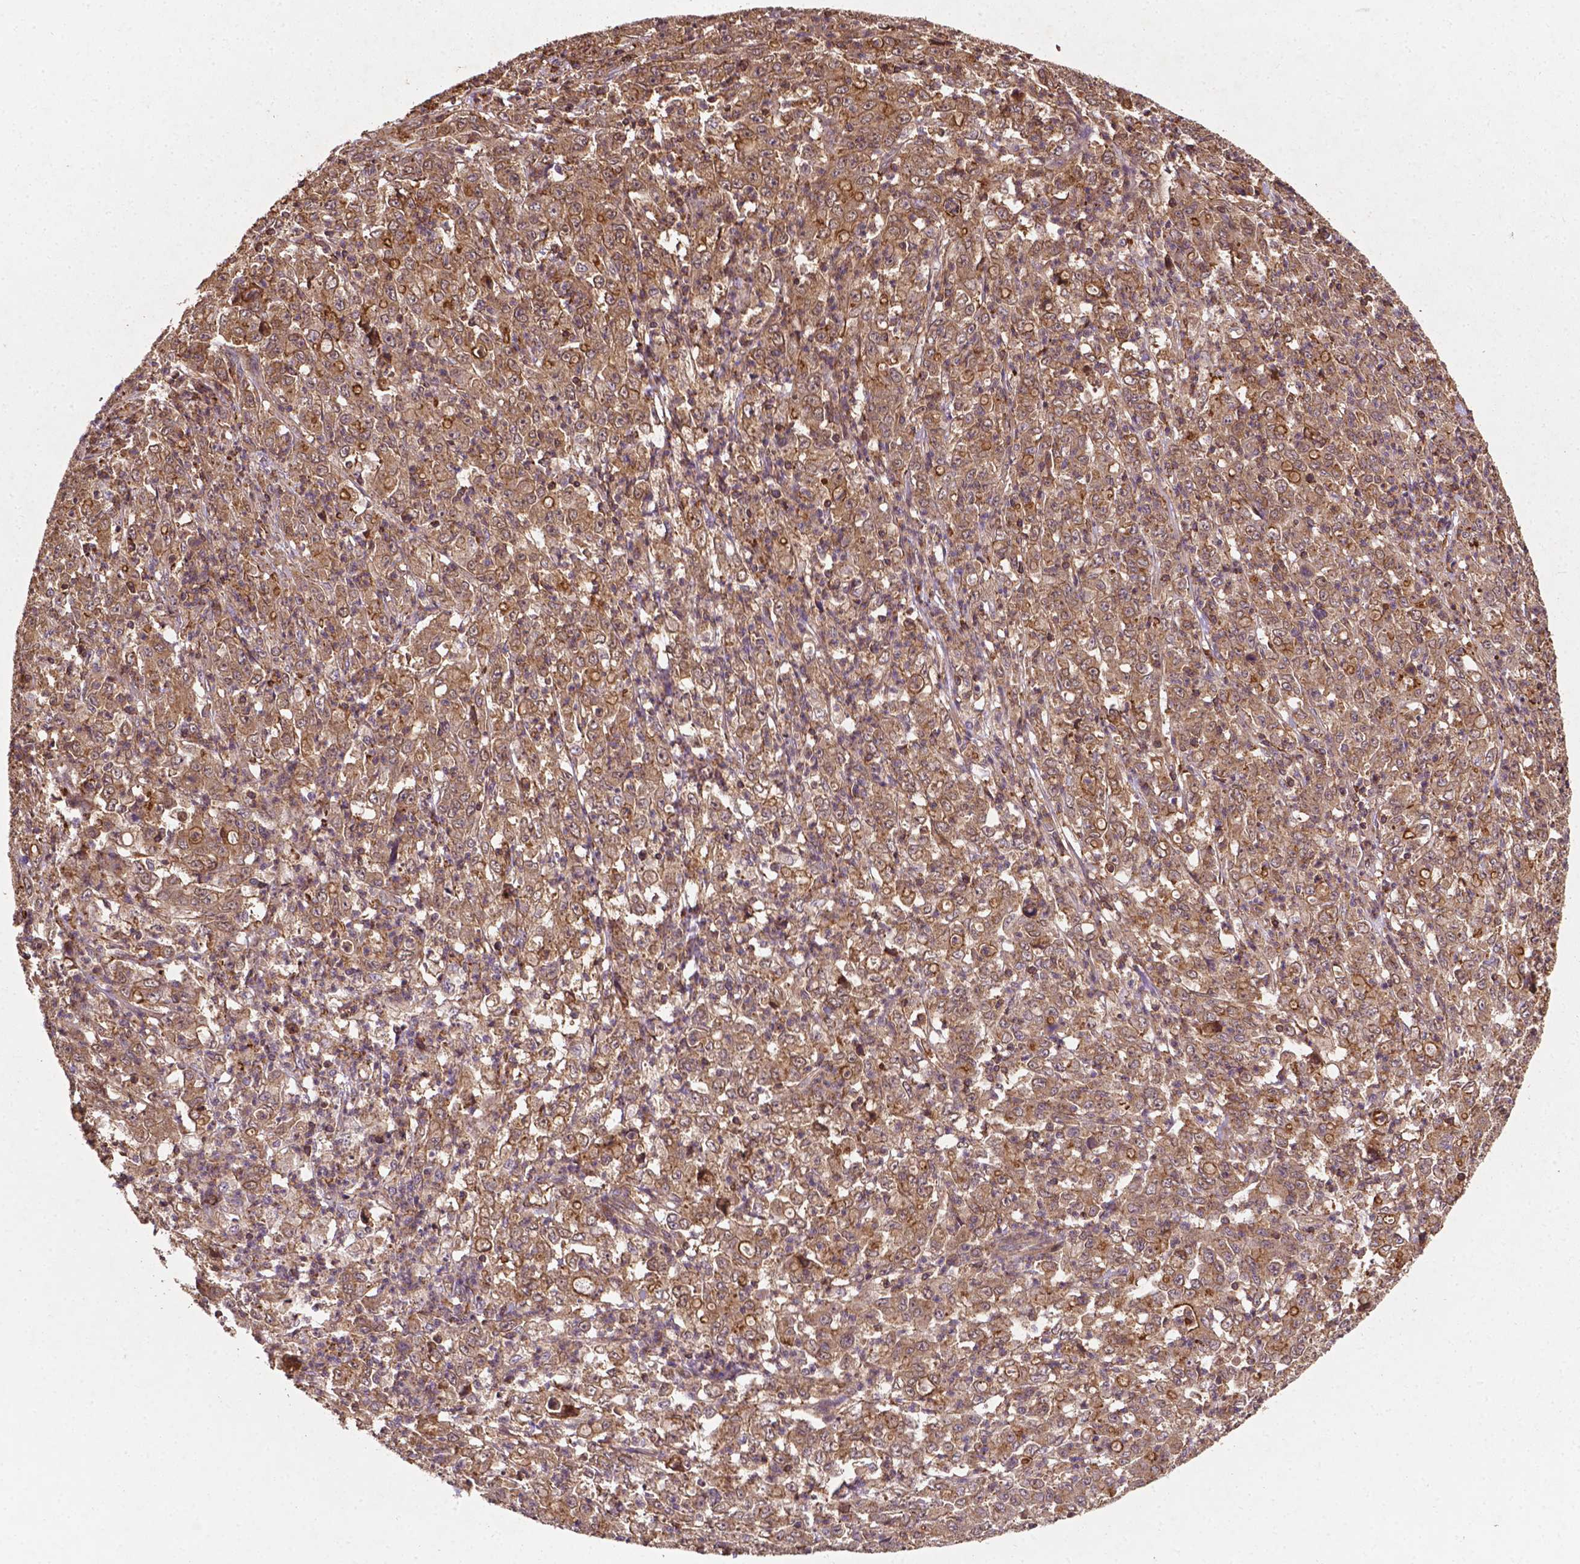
{"staining": {"intensity": "moderate", "quantity": ">75%", "location": "cytoplasmic/membranous"}, "tissue": "stomach cancer", "cell_type": "Tumor cells", "image_type": "cancer", "snomed": [{"axis": "morphology", "description": "Adenocarcinoma, NOS"}, {"axis": "topography", "description": "Stomach, lower"}], "caption": "Immunohistochemical staining of stomach cancer reveals medium levels of moderate cytoplasmic/membranous protein positivity in about >75% of tumor cells.", "gene": "ZMYND19", "patient": {"sex": "female", "age": 71}}